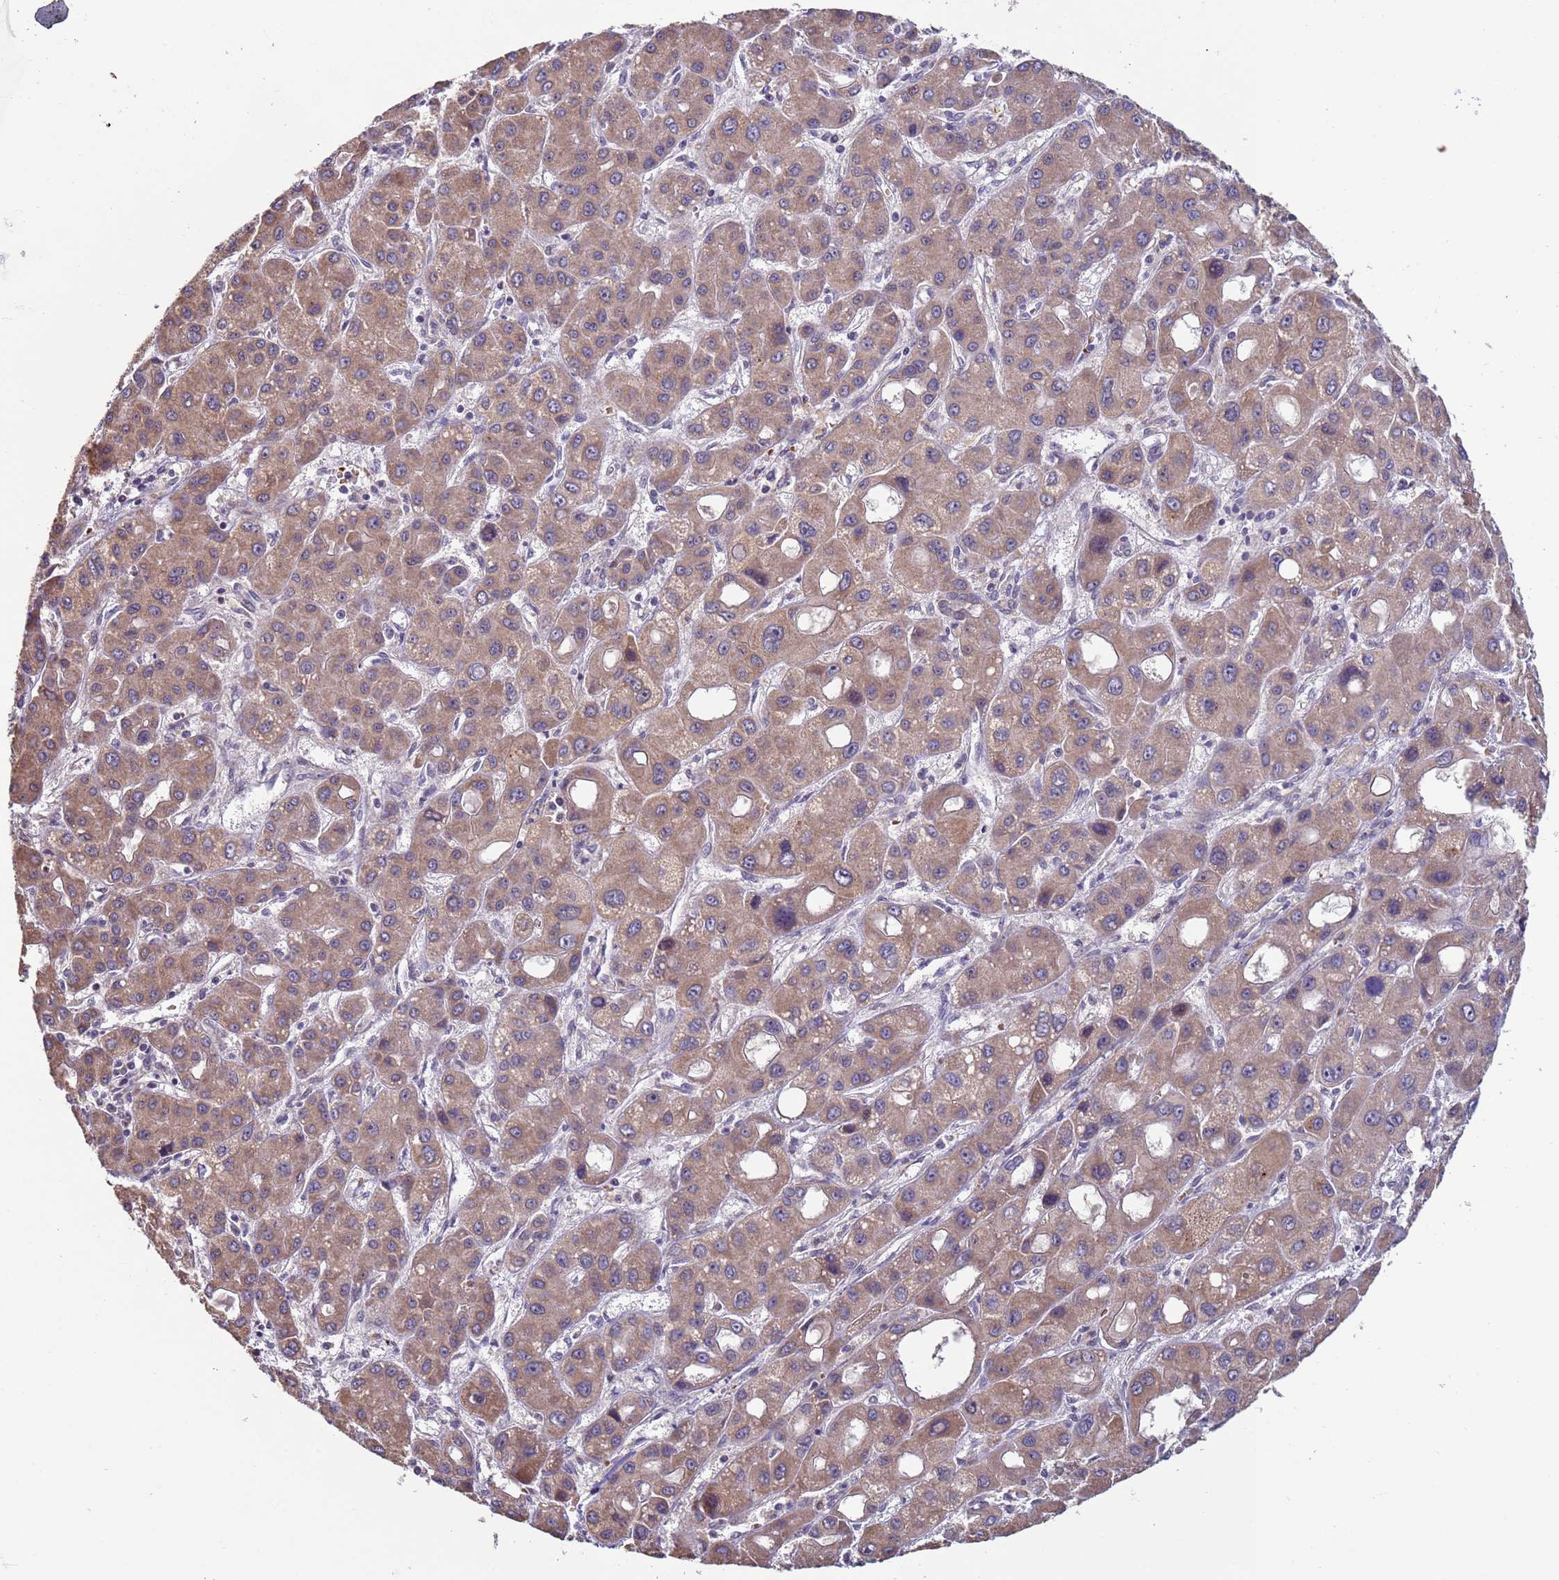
{"staining": {"intensity": "weak", "quantity": ">75%", "location": "cytoplasmic/membranous"}, "tissue": "liver cancer", "cell_type": "Tumor cells", "image_type": "cancer", "snomed": [{"axis": "morphology", "description": "Carcinoma, Hepatocellular, NOS"}, {"axis": "topography", "description": "Liver"}], "caption": "Protein analysis of hepatocellular carcinoma (liver) tissue reveals weak cytoplasmic/membranous expression in approximately >75% of tumor cells.", "gene": "CLHC1", "patient": {"sex": "male", "age": 55}}